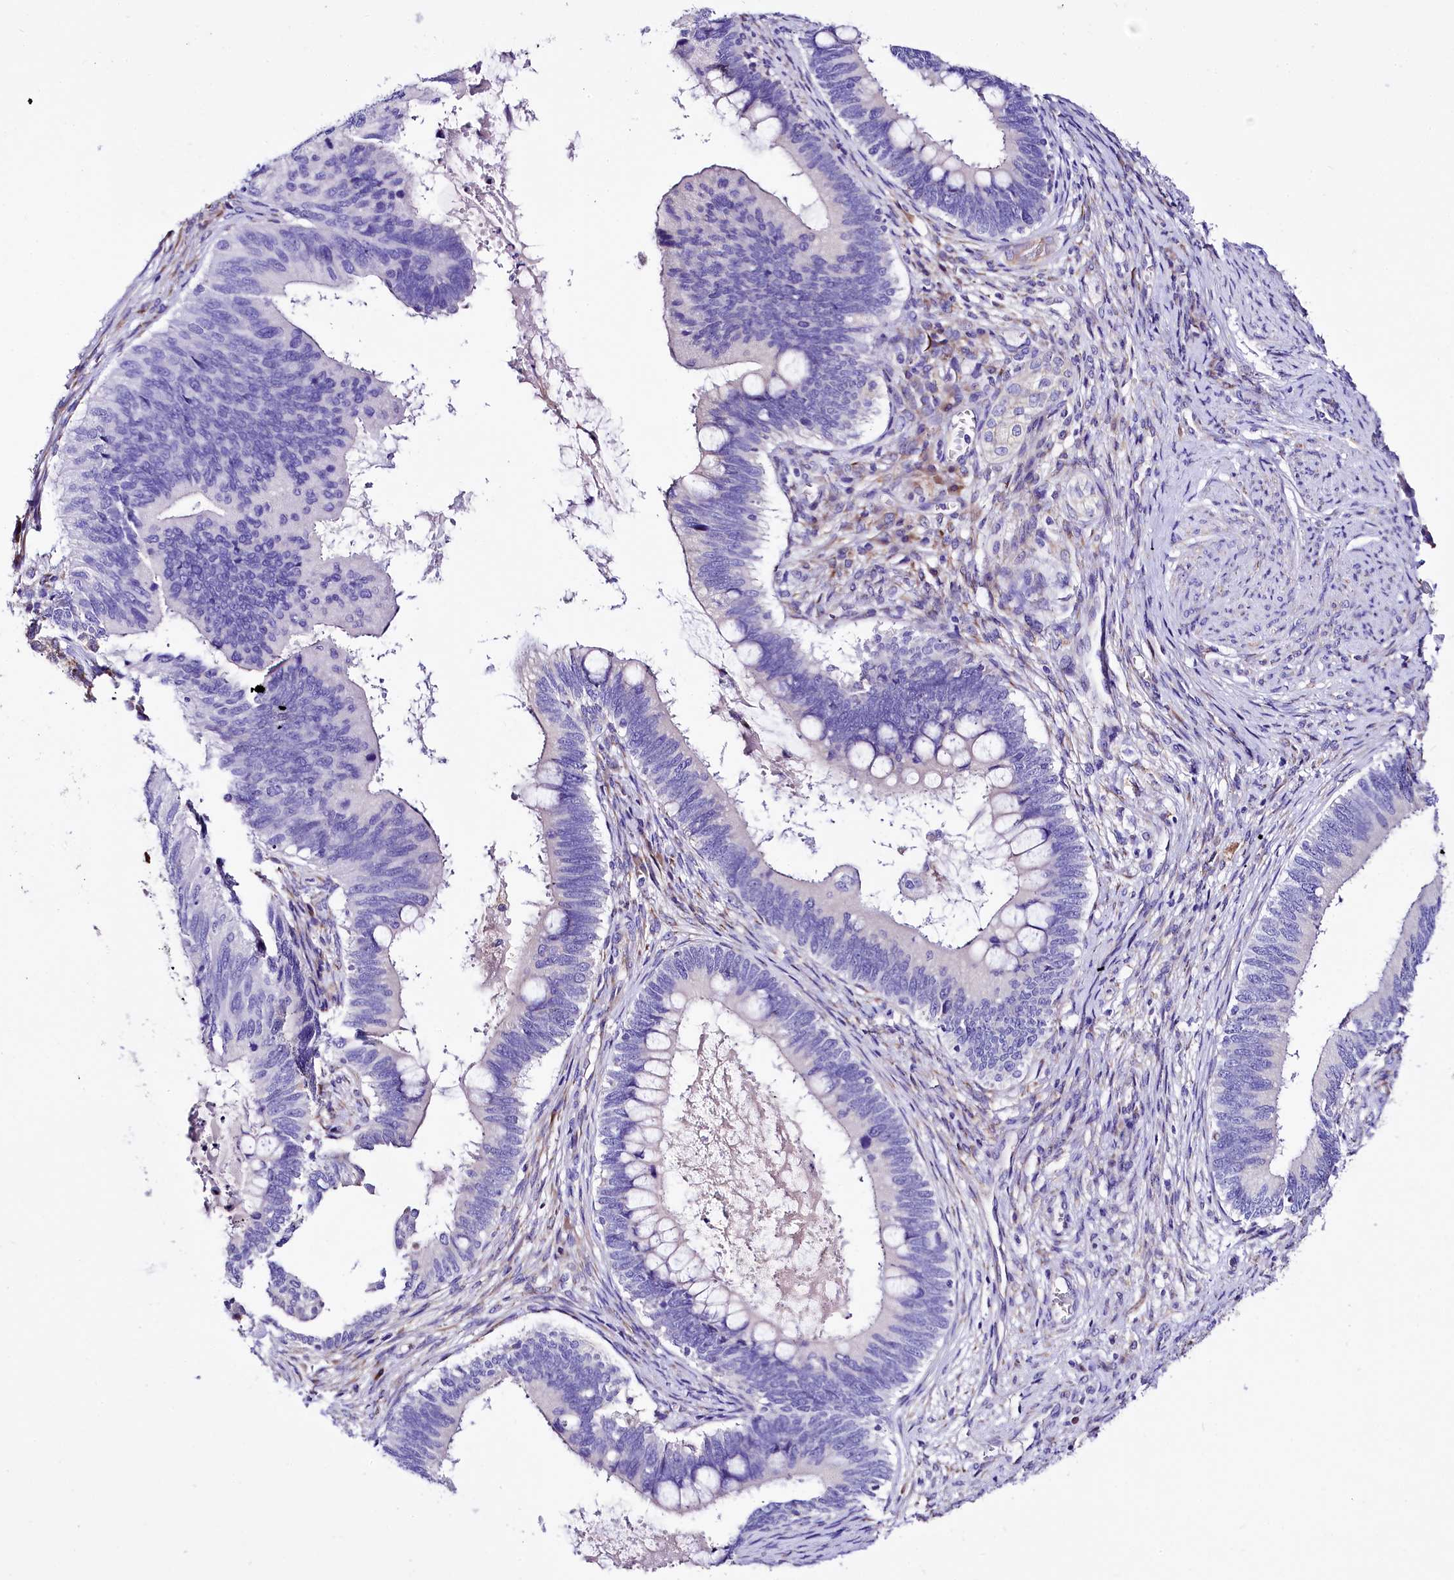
{"staining": {"intensity": "negative", "quantity": "none", "location": "none"}, "tissue": "cervical cancer", "cell_type": "Tumor cells", "image_type": "cancer", "snomed": [{"axis": "morphology", "description": "Adenocarcinoma, NOS"}, {"axis": "topography", "description": "Cervix"}], "caption": "DAB immunohistochemical staining of human cervical cancer exhibits no significant expression in tumor cells. The staining is performed using DAB (3,3'-diaminobenzidine) brown chromogen with nuclei counter-stained in using hematoxylin.", "gene": "A2ML1", "patient": {"sex": "female", "age": 42}}